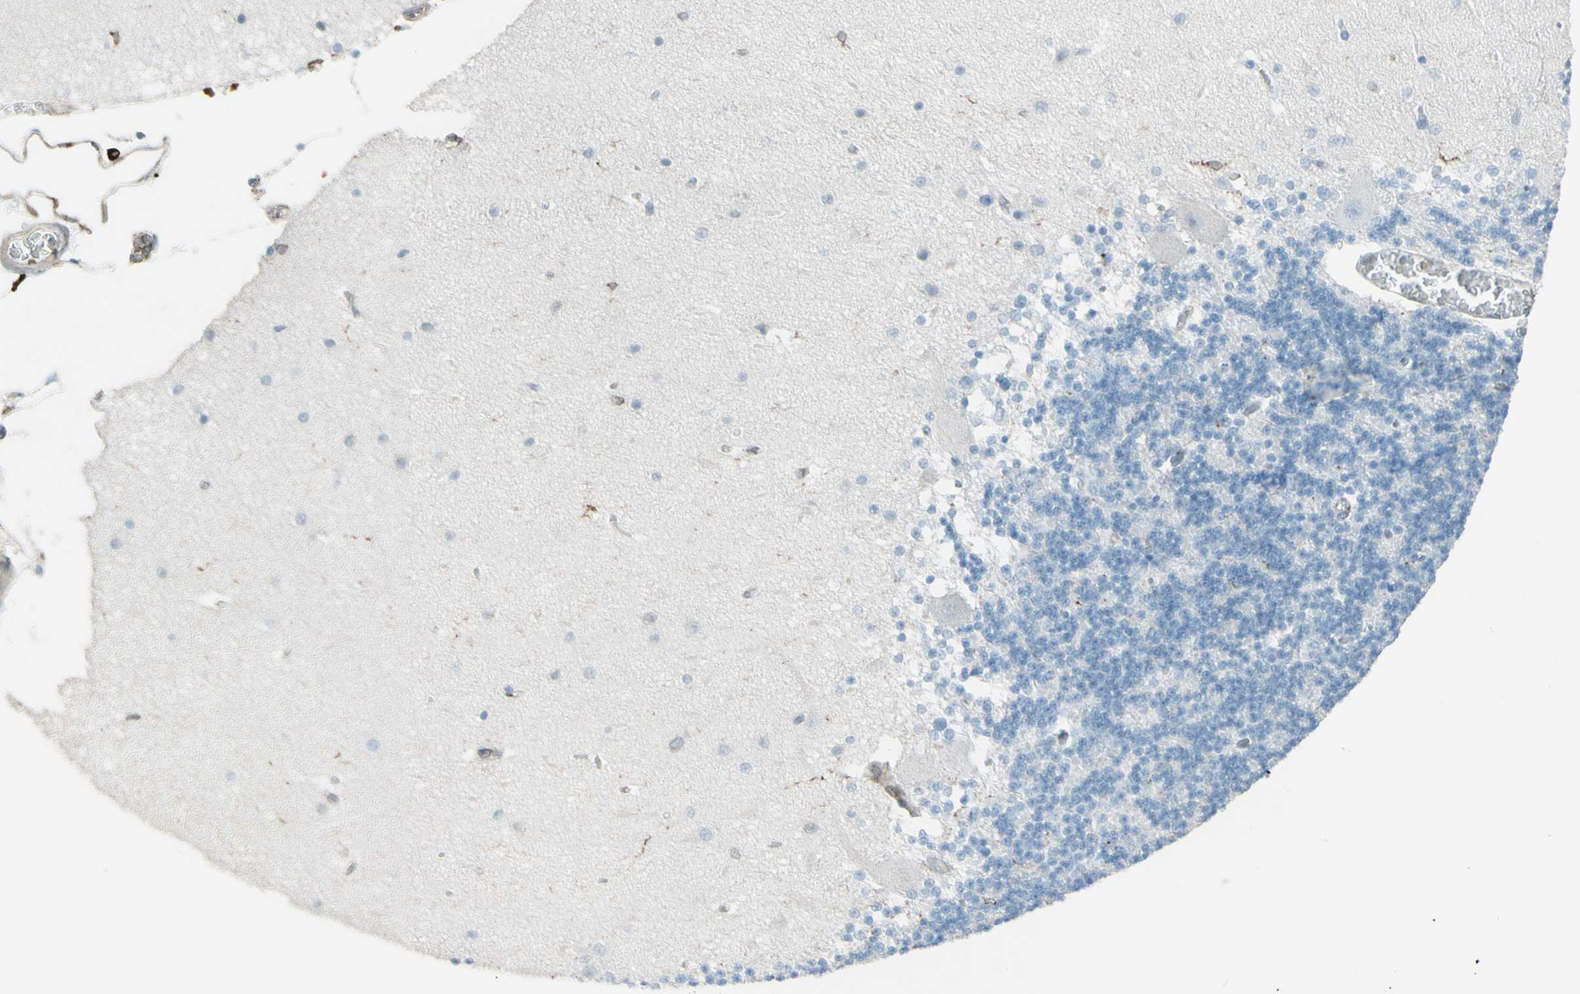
{"staining": {"intensity": "negative", "quantity": "none", "location": "none"}, "tissue": "cerebellum", "cell_type": "Cells in granular layer", "image_type": "normal", "snomed": [{"axis": "morphology", "description": "Normal tissue, NOS"}, {"axis": "topography", "description": "Cerebellum"}], "caption": "This image is of benign cerebellum stained with immunohistochemistry (IHC) to label a protein in brown with the nuclei are counter-stained blue. There is no staining in cells in granular layer. (DAB (3,3'-diaminobenzidine) IHC visualized using brightfield microscopy, high magnification).", "gene": "HLA", "patient": {"sex": "female", "age": 54}}